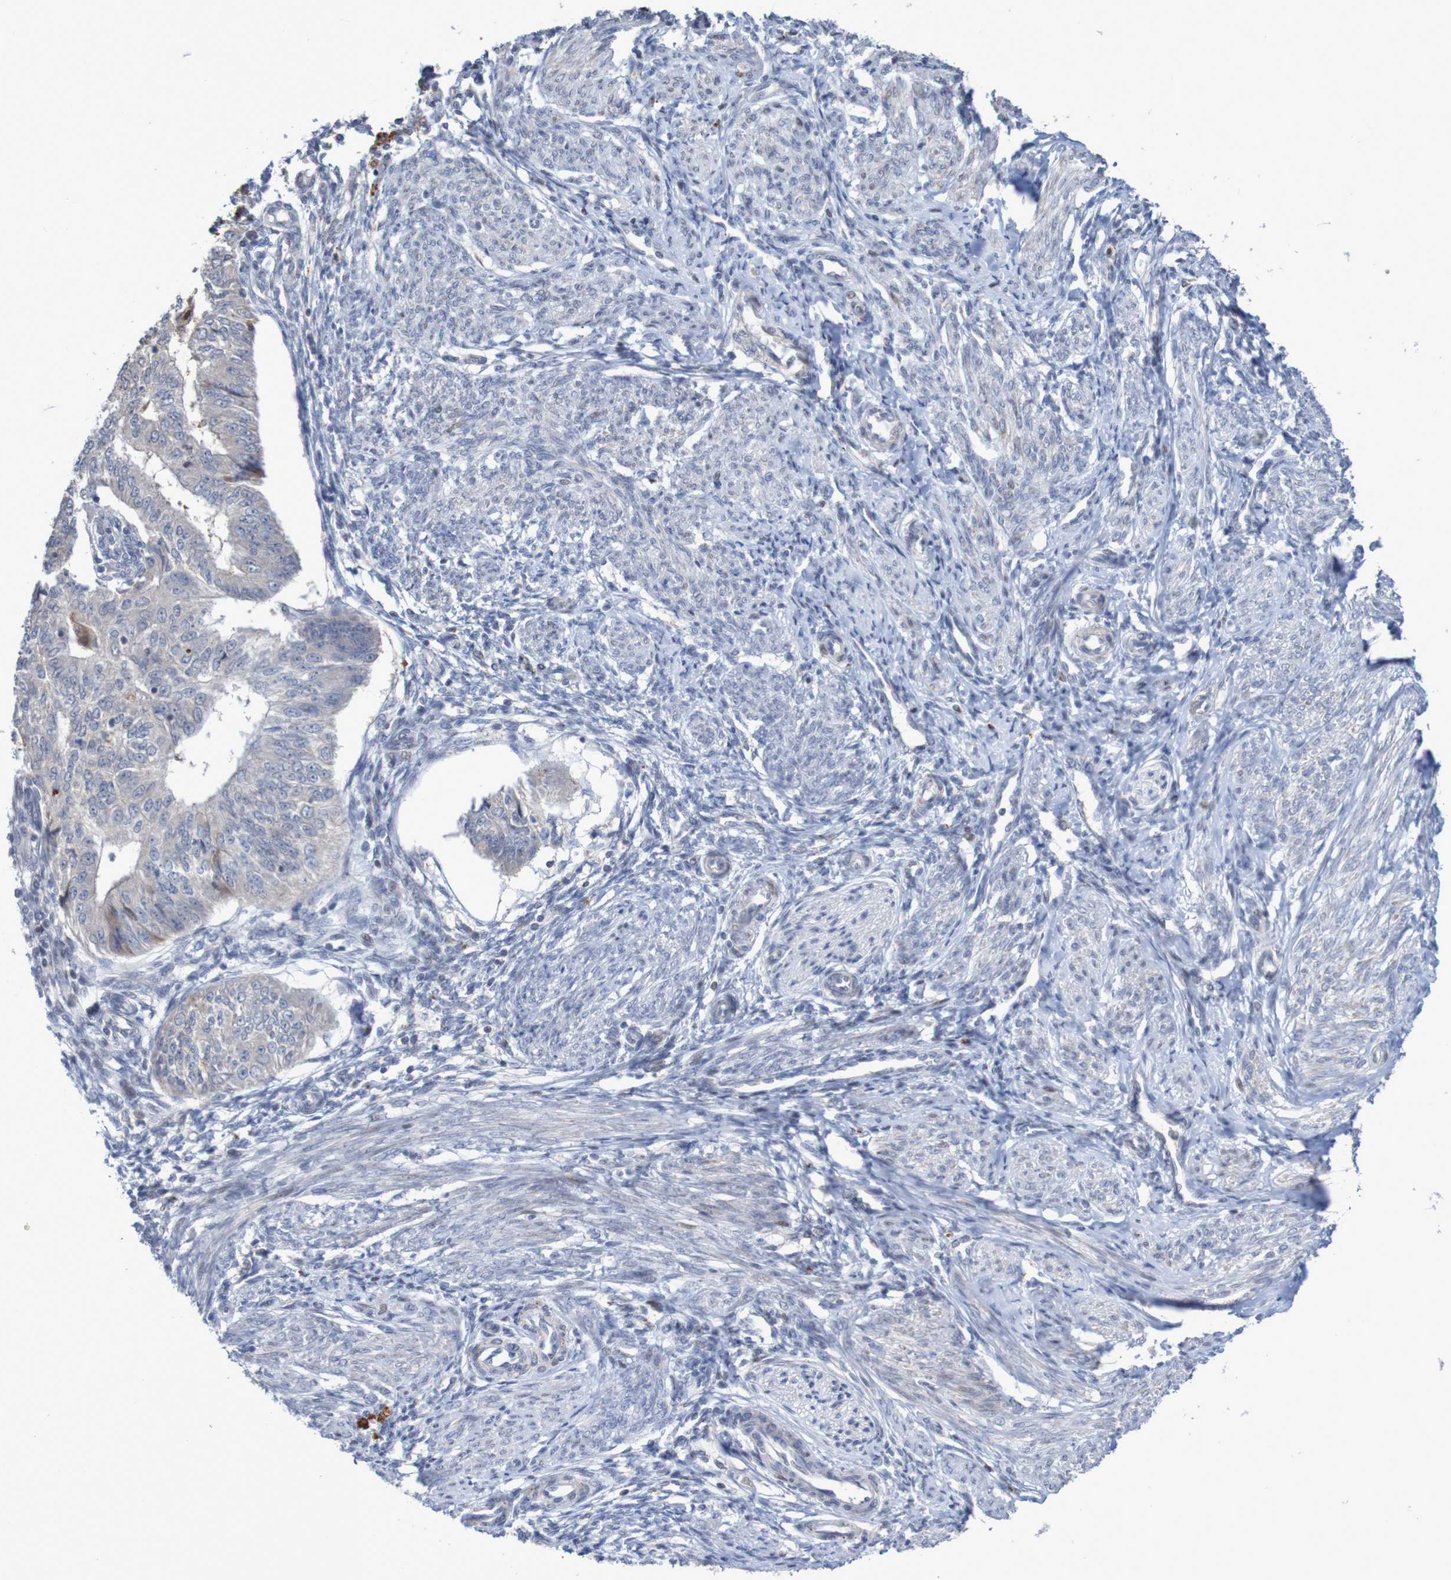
{"staining": {"intensity": "moderate", "quantity": "<25%", "location": "cytoplasmic/membranous"}, "tissue": "endometrial cancer", "cell_type": "Tumor cells", "image_type": "cancer", "snomed": [{"axis": "morphology", "description": "Adenocarcinoma, NOS"}, {"axis": "topography", "description": "Endometrium"}], "caption": "Immunohistochemistry (IHC) micrograph of human endometrial cancer (adenocarcinoma) stained for a protein (brown), which demonstrates low levels of moderate cytoplasmic/membranous positivity in approximately <25% of tumor cells.", "gene": "FBP2", "patient": {"sex": "female", "age": 32}}